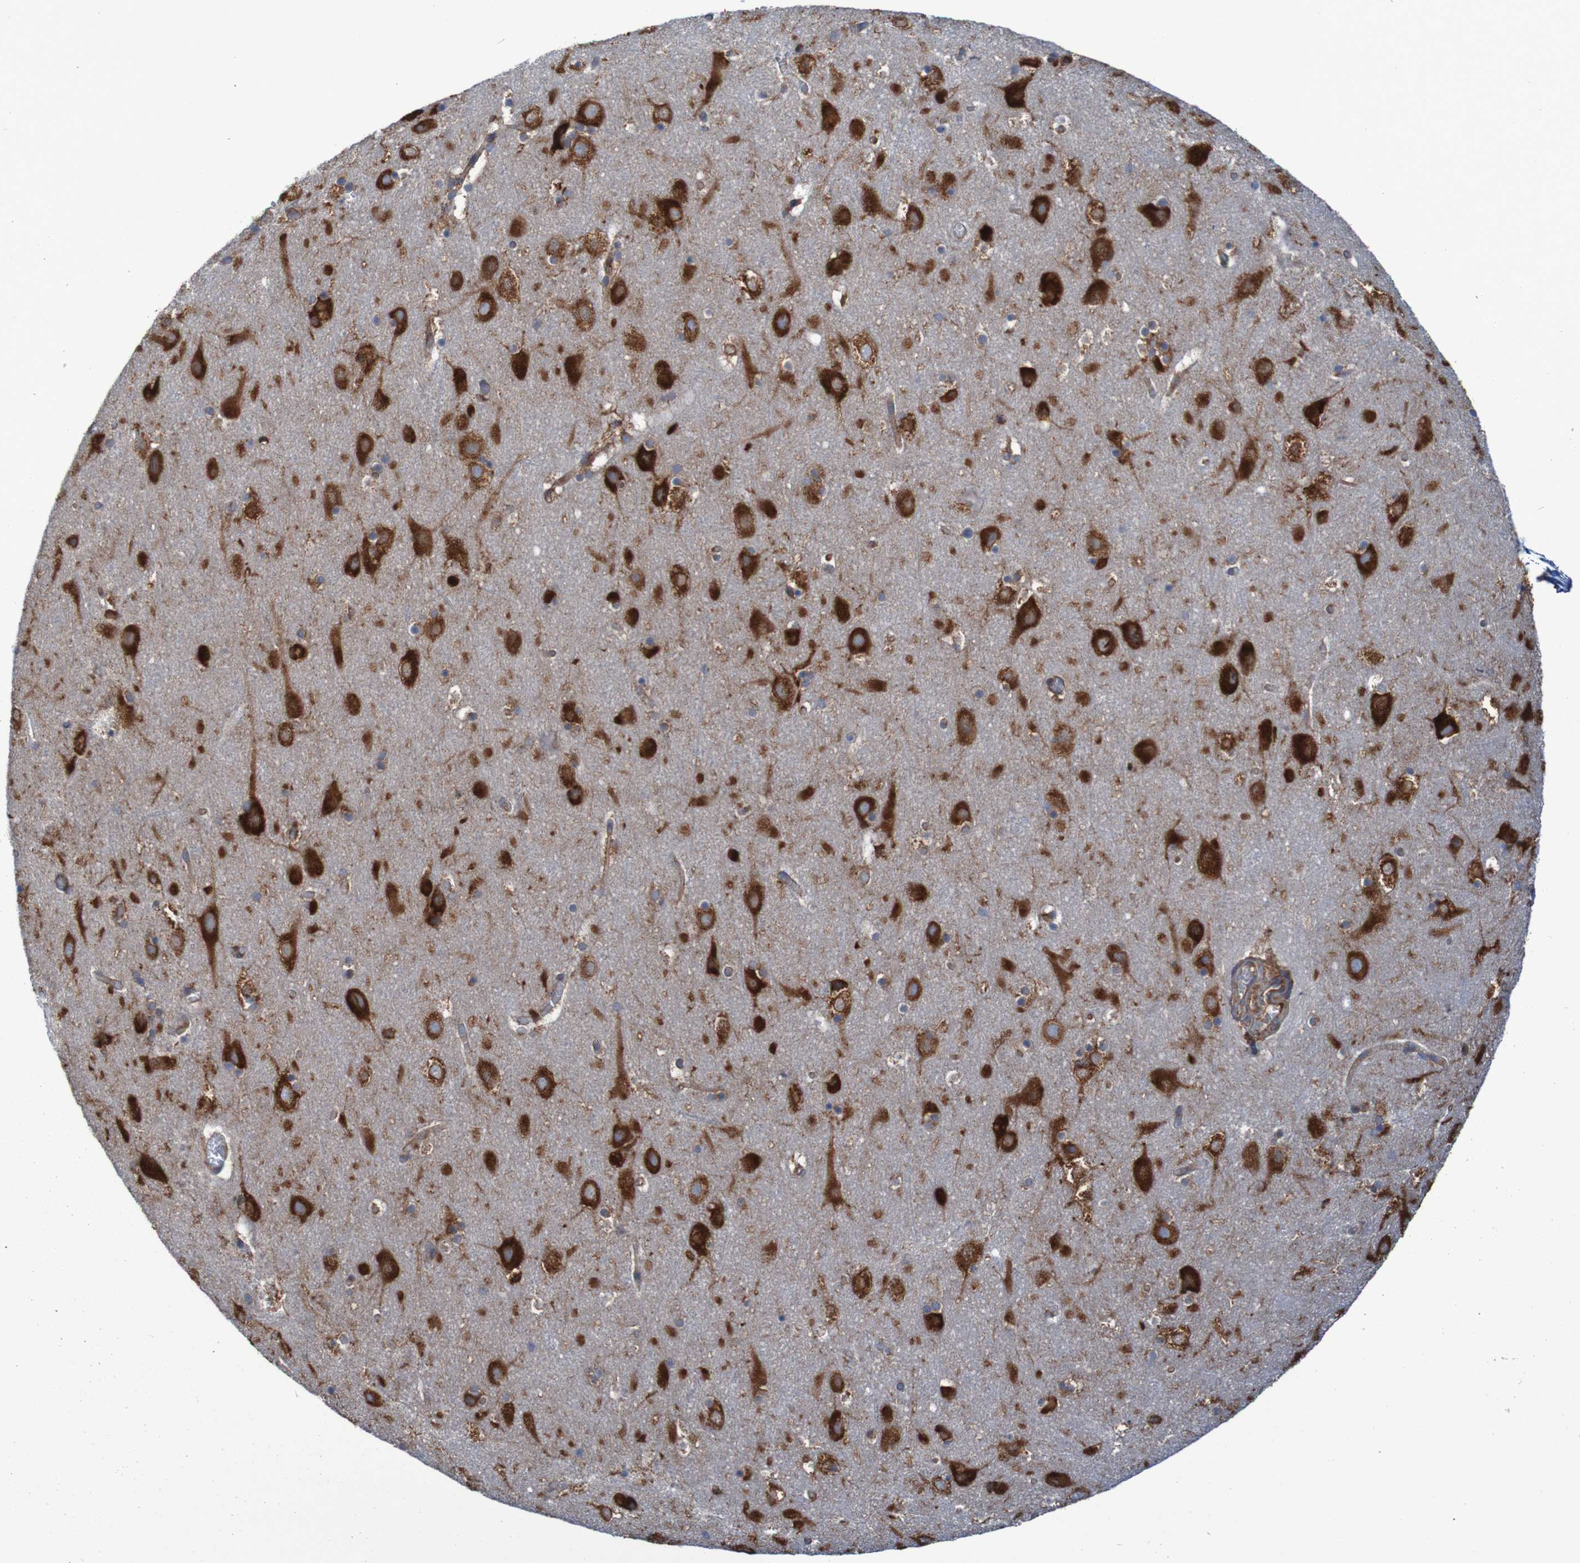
{"staining": {"intensity": "moderate", "quantity": ">75%", "location": "cytoplasmic/membranous"}, "tissue": "cerebral cortex", "cell_type": "Endothelial cells", "image_type": "normal", "snomed": [{"axis": "morphology", "description": "Normal tissue, NOS"}, {"axis": "topography", "description": "Cerebral cortex"}], "caption": "Immunohistochemical staining of normal cerebral cortex shows medium levels of moderate cytoplasmic/membranous positivity in about >75% of endothelial cells. (brown staining indicates protein expression, while blue staining denotes nuclei).", "gene": "RPL10", "patient": {"sex": "male", "age": 45}}